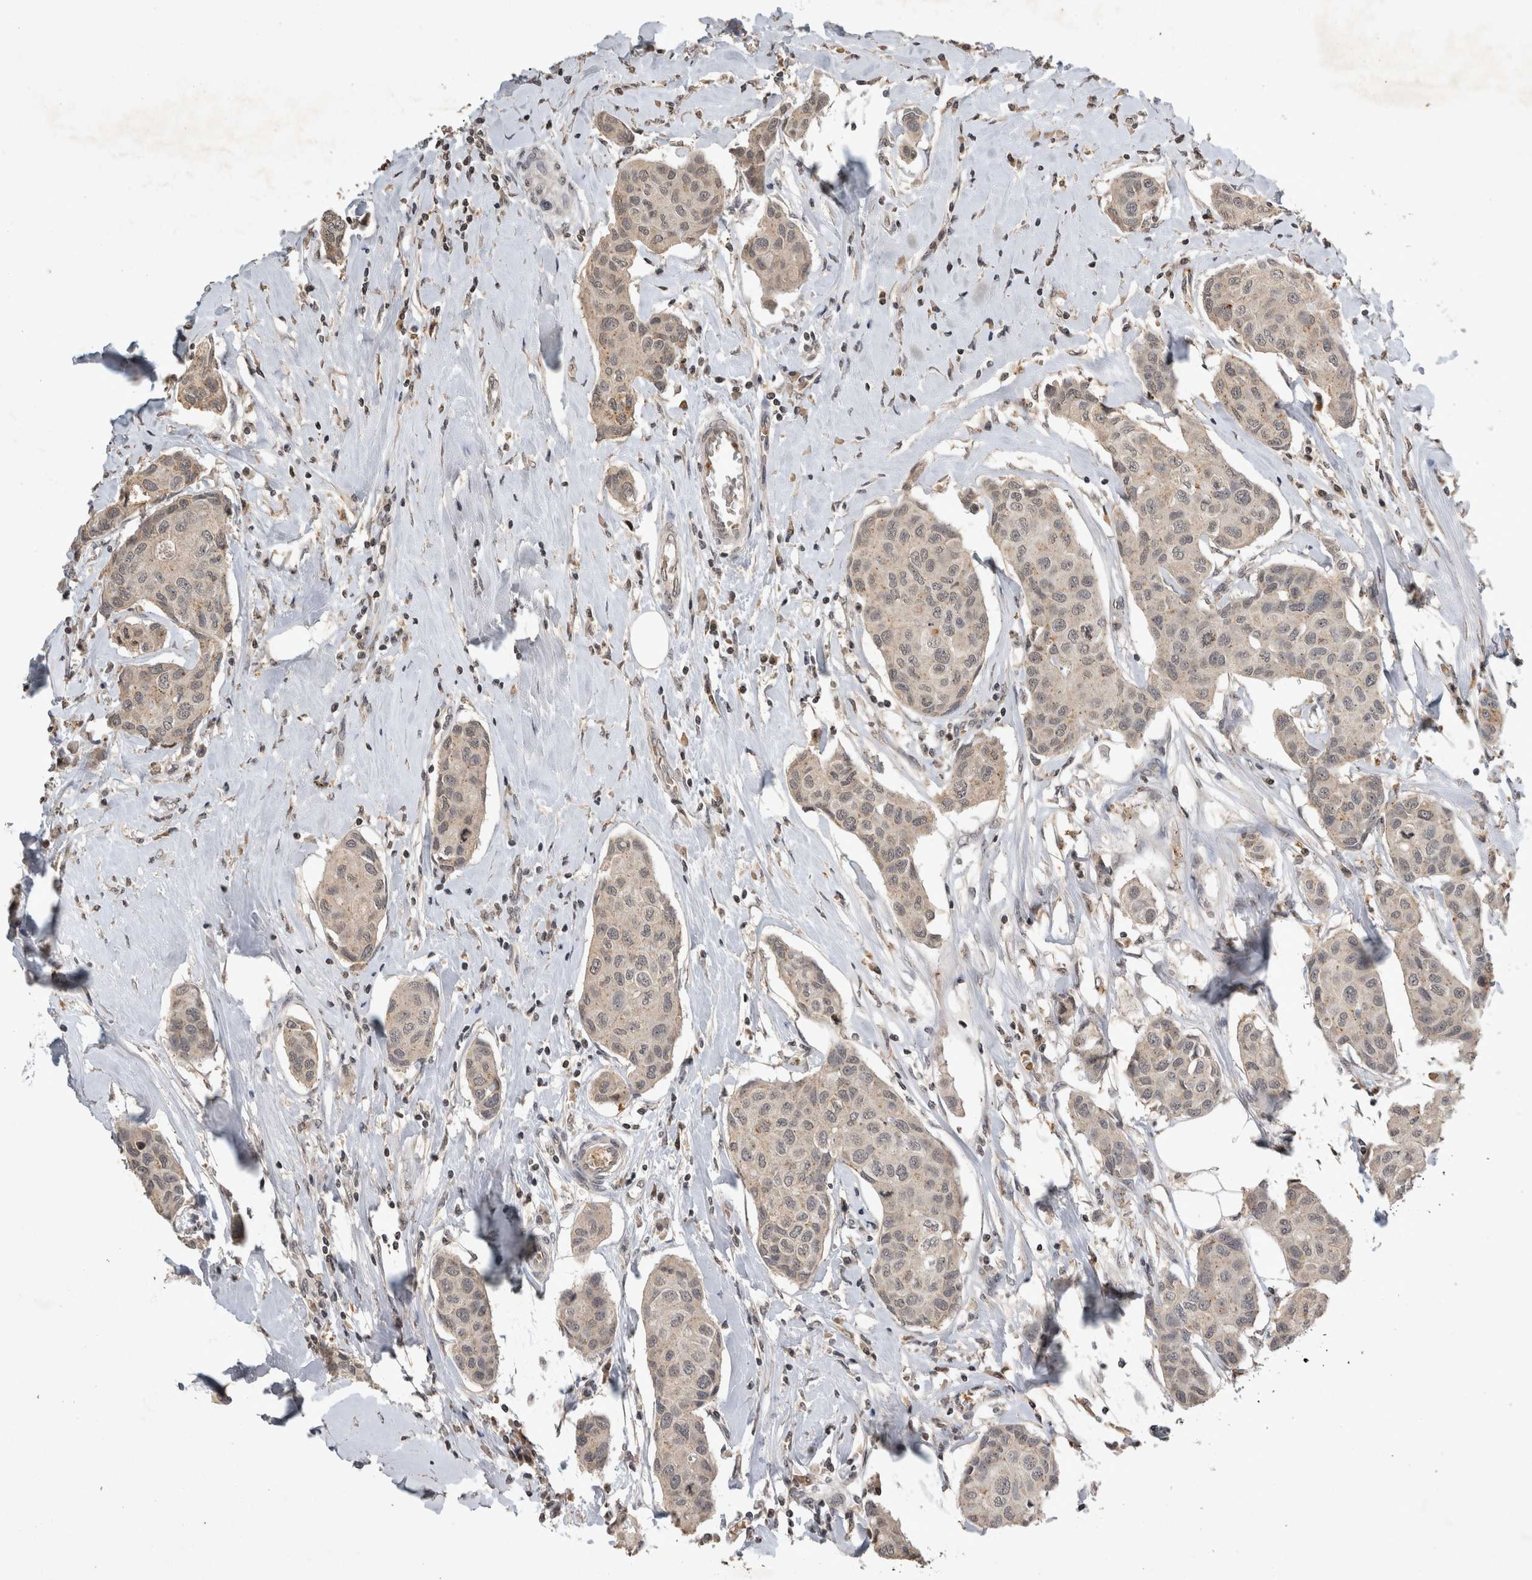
{"staining": {"intensity": "weak", "quantity": "<25%", "location": "nuclear"}, "tissue": "breast cancer", "cell_type": "Tumor cells", "image_type": "cancer", "snomed": [{"axis": "morphology", "description": "Duct carcinoma"}, {"axis": "topography", "description": "Breast"}], "caption": "Tumor cells are negative for protein expression in human breast cancer (invasive ductal carcinoma). (DAB (3,3'-diaminobenzidine) IHC, high magnification).", "gene": "HRK", "patient": {"sex": "female", "age": 80}}